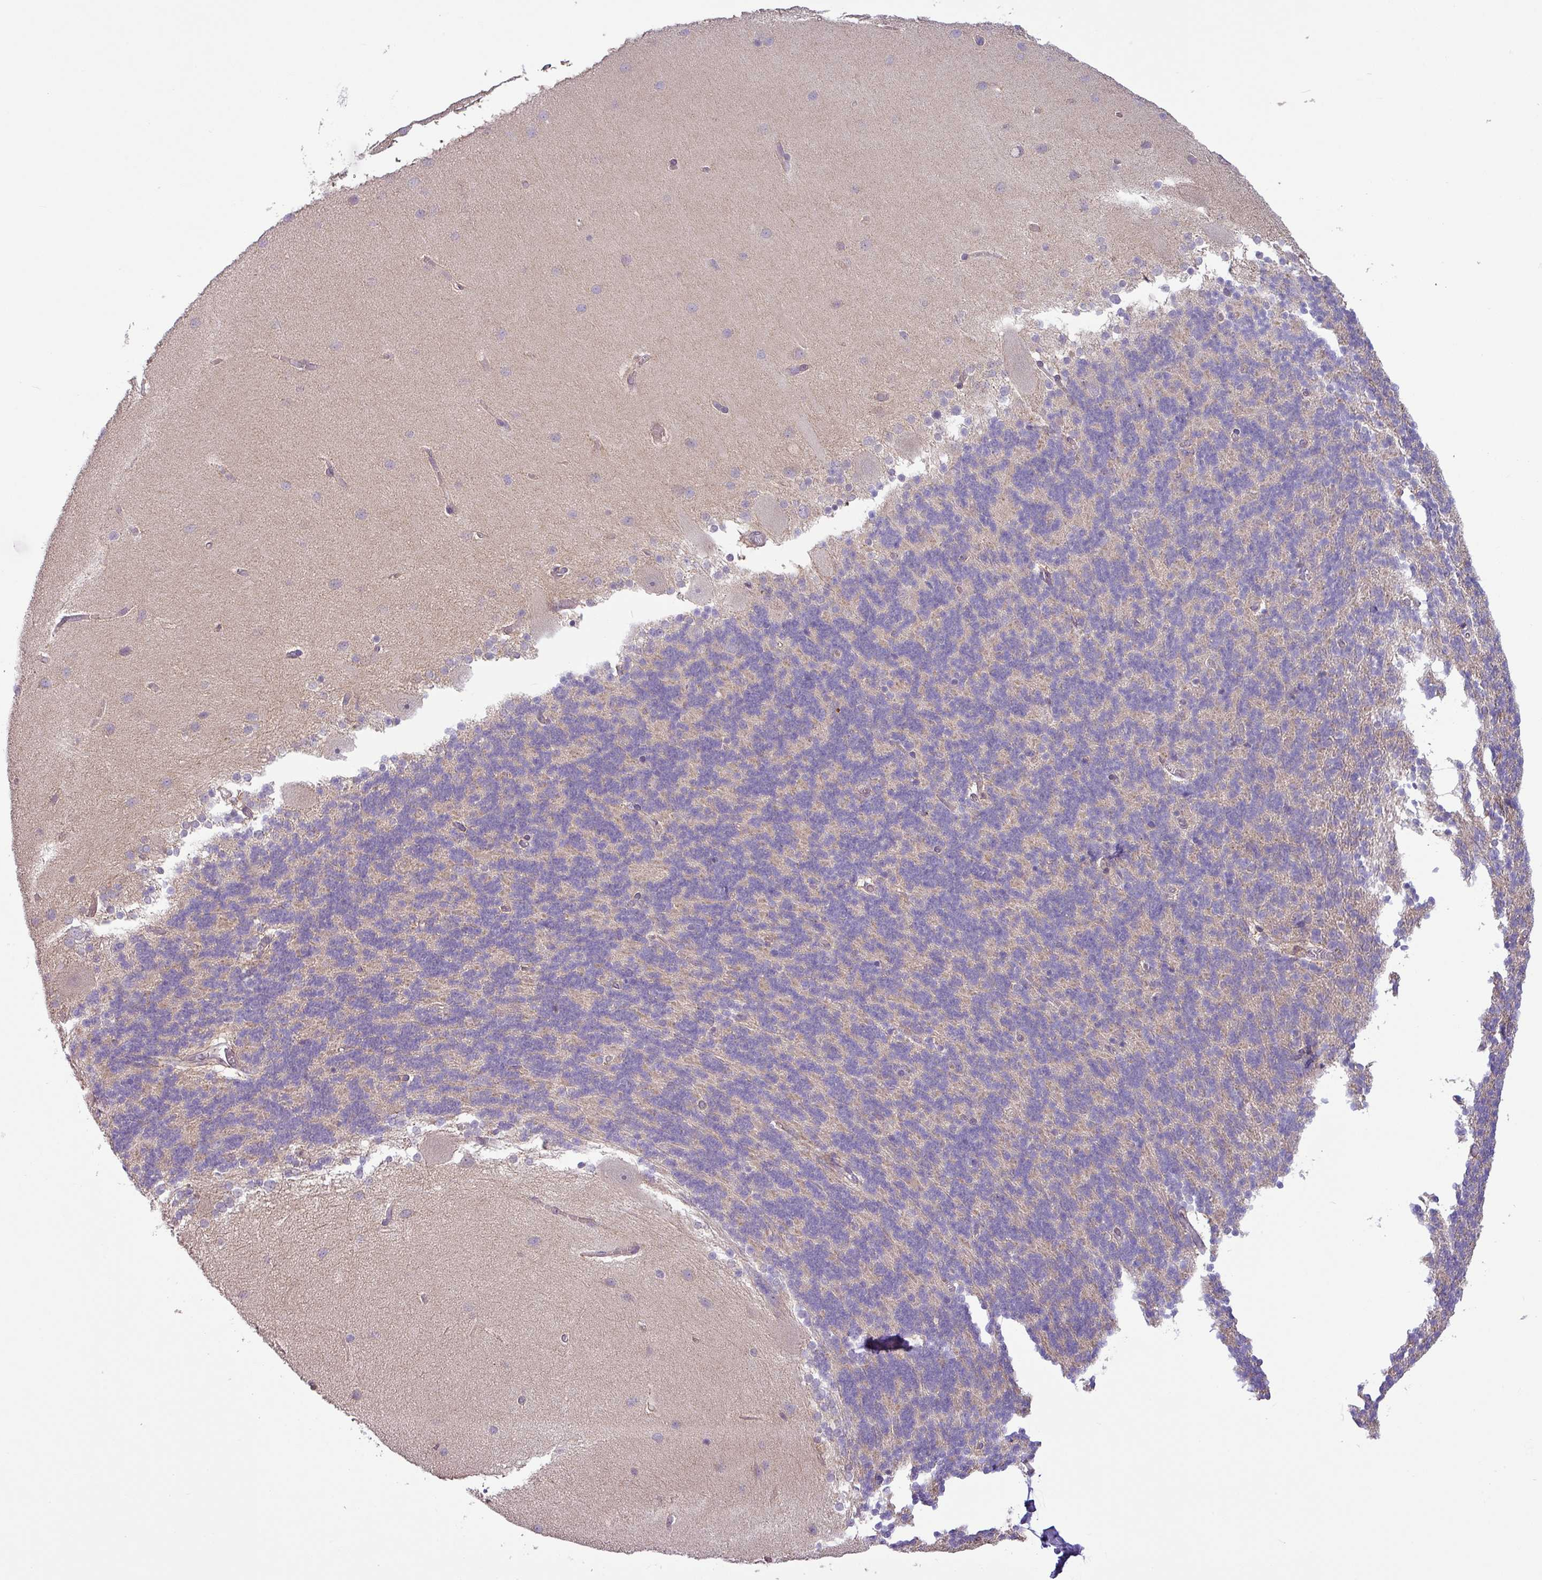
{"staining": {"intensity": "negative", "quantity": "none", "location": "none"}, "tissue": "cerebellum", "cell_type": "Cells in granular layer", "image_type": "normal", "snomed": [{"axis": "morphology", "description": "Normal tissue, NOS"}, {"axis": "topography", "description": "Cerebellum"}], "caption": "High power microscopy photomicrograph of an IHC histopathology image of benign cerebellum, revealing no significant staining in cells in granular layer. (Brightfield microscopy of DAB (3,3'-diaminobenzidine) IHC at high magnification).", "gene": "GALNT12", "patient": {"sex": "female", "age": 54}}